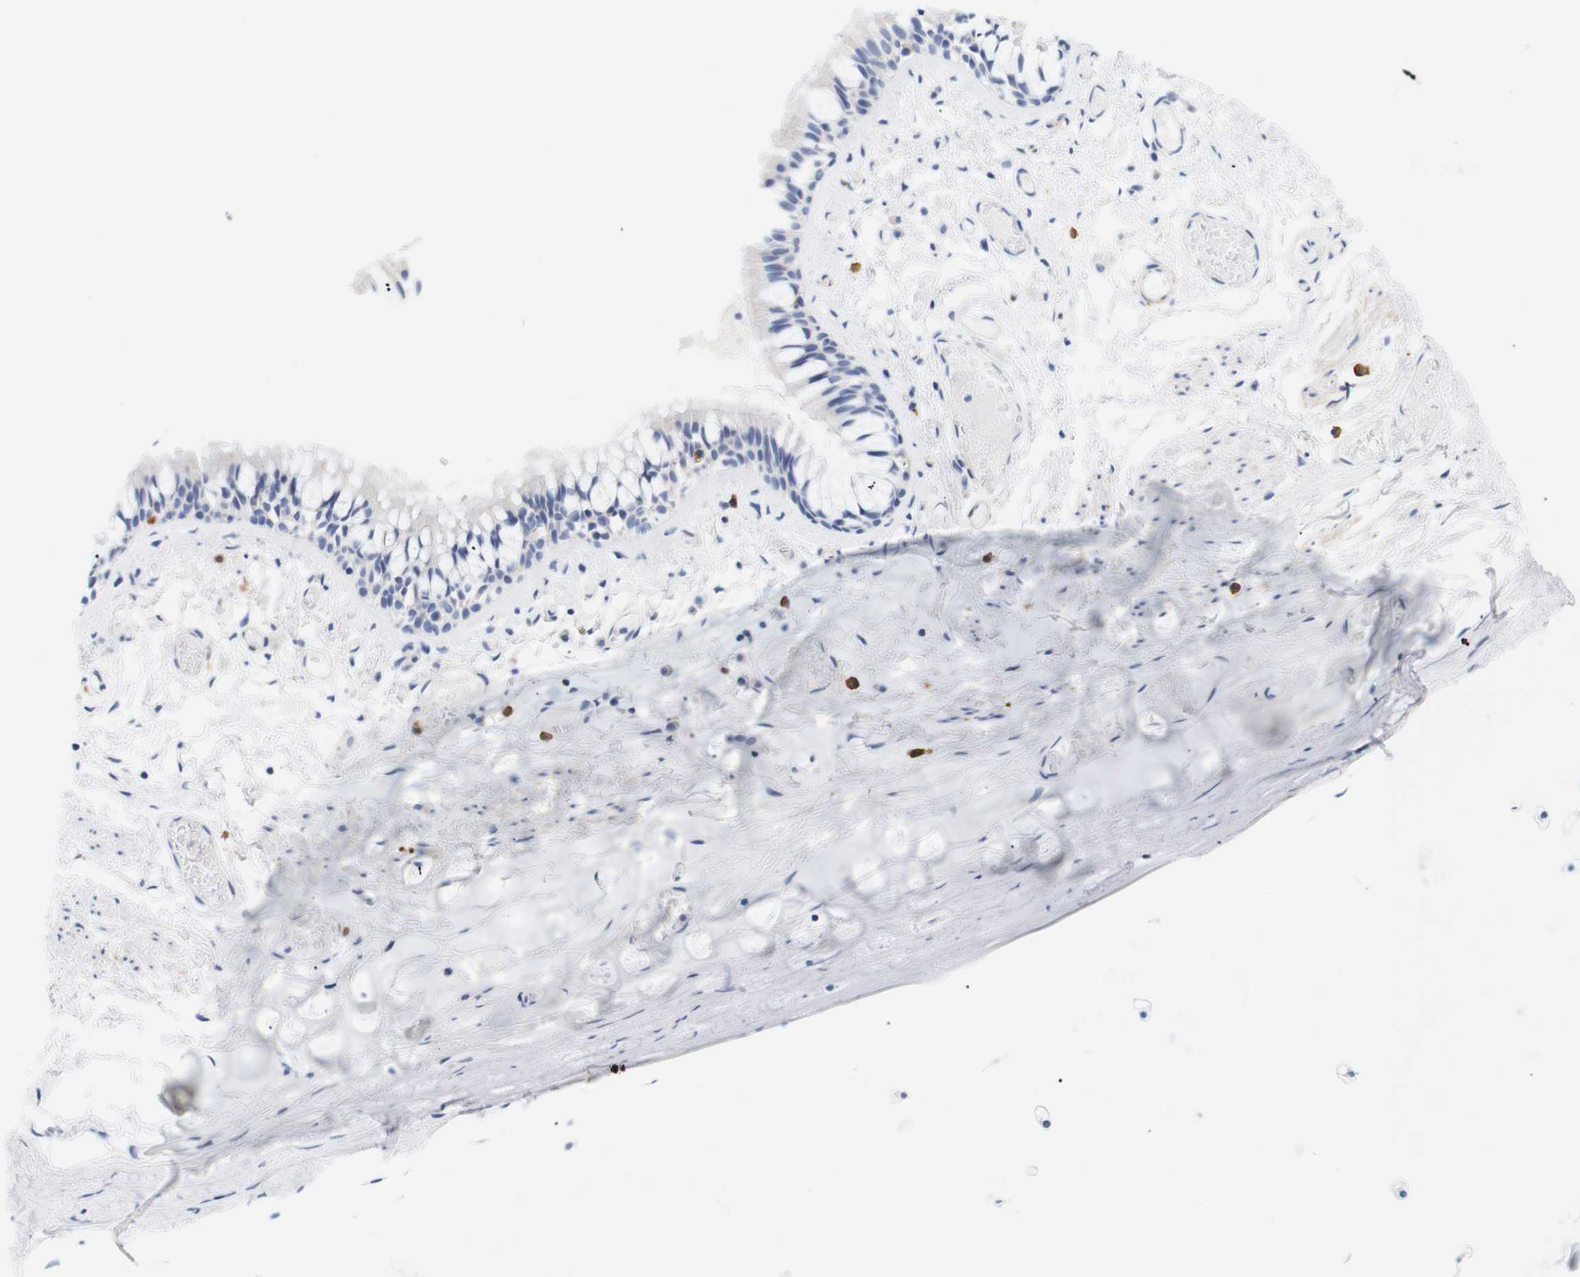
{"staining": {"intensity": "negative", "quantity": "none", "location": "none"}, "tissue": "bronchus", "cell_type": "Respiratory epithelial cells", "image_type": "normal", "snomed": [{"axis": "morphology", "description": "Normal tissue, NOS"}, {"axis": "morphology", "description": "Inflammation, NOS"}, {"axis": "topography", "description": "Cartilage tissue"}, {"axis": "topography", "description": "Lung"}], "caption": "Respiratory epithelial cells are negative for brown protein staining in benign bronchus. (Brightfield microscopy of DAB IHC at high magnification).", "gene": "STMN3", "patient": {"sex": "male", "age": 71}}